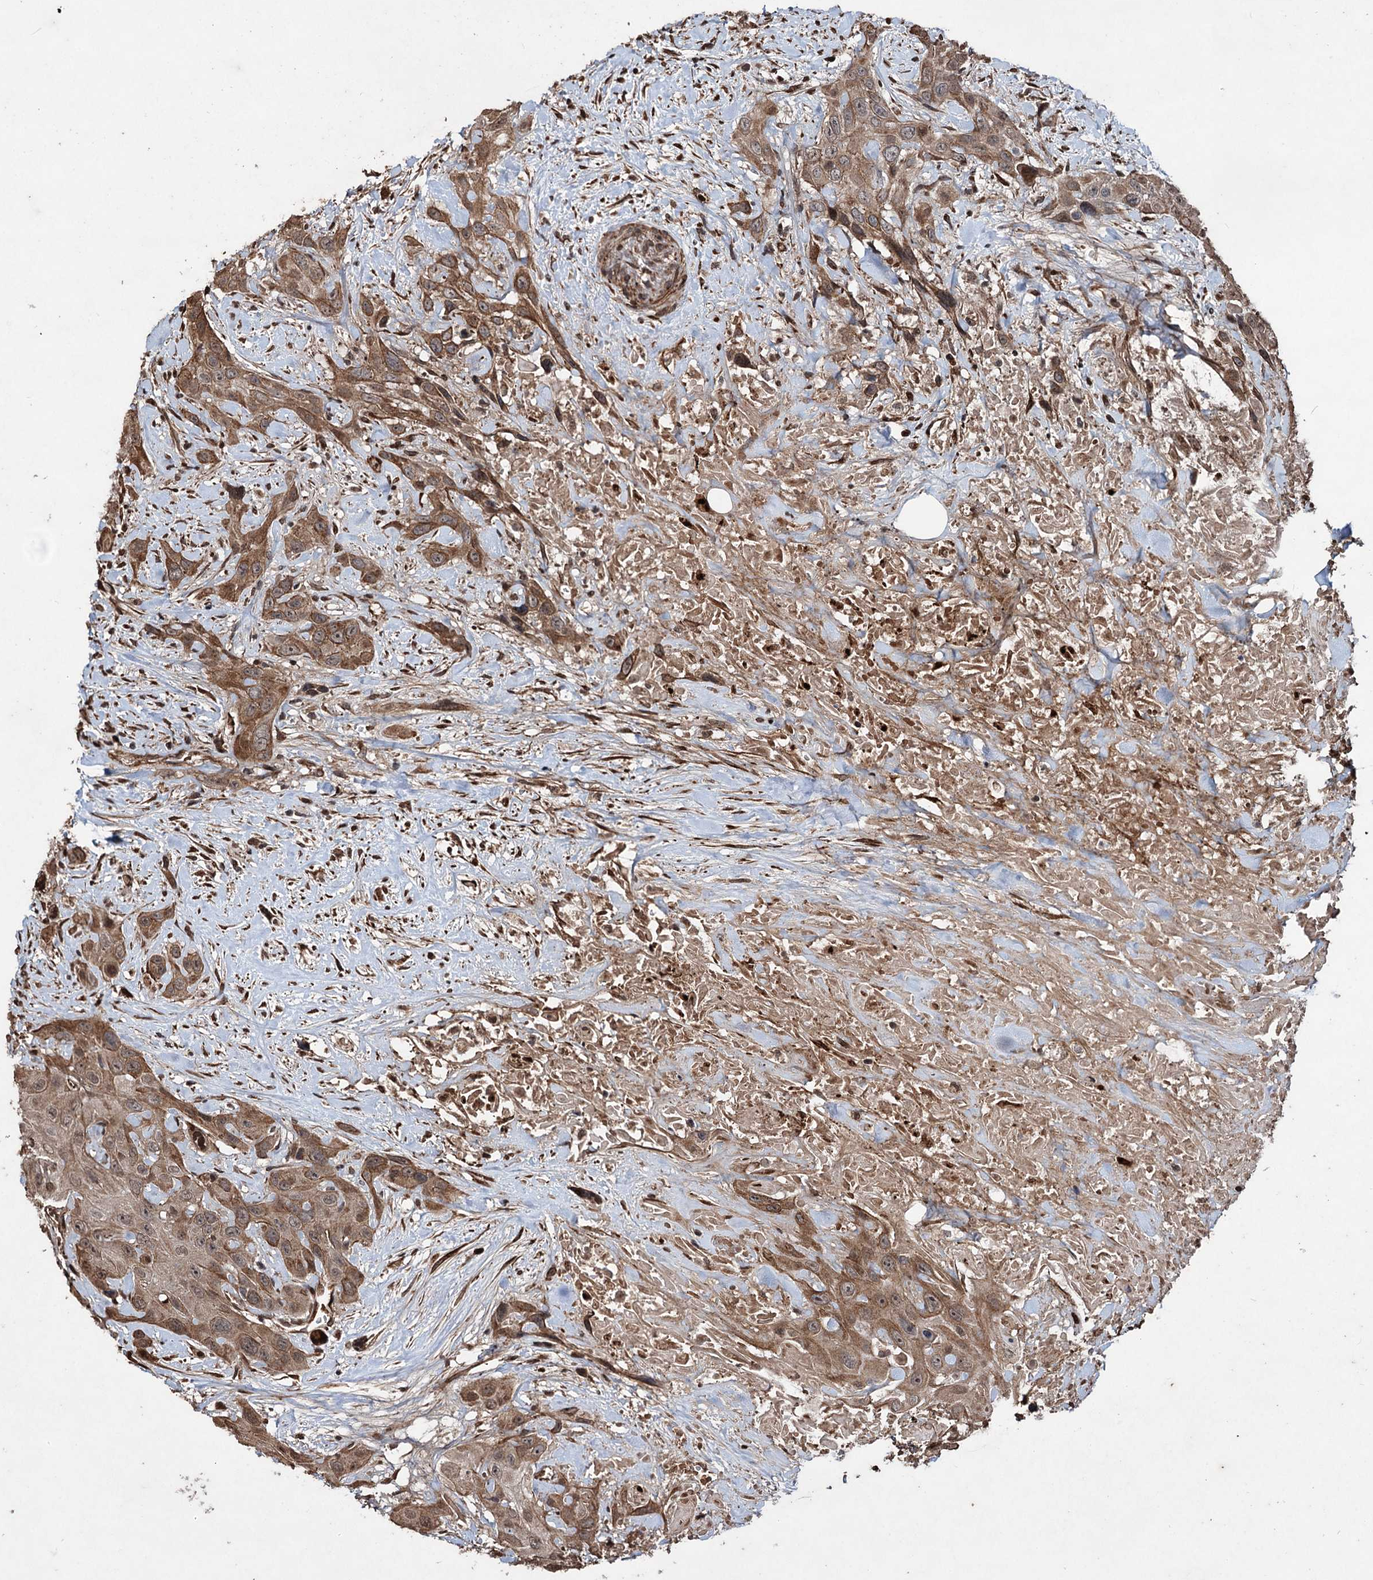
{"staining": {"intensity": "moderate", "quantity": ">75%", "location": "cytoplasmic/membranous,nuclear"}, "tissue": "head and neck cancer", "cell_type": "Tumor cells", "image_type": "cancer", "snomed": [{"axis": "morphology", "description": "Squamous cell carcinoma, NOS"}, {"axis": "topography", "description": "Head-Neck"}], "caption": "Head and neck cancer was stained to show a protein in brown. There is medium levels of moderate cytoplasmic/membranous and nuclear staining in about >75% of tumor cells.", "gene": "EYA4", "patient": {"sex": "male", "age": 81}}